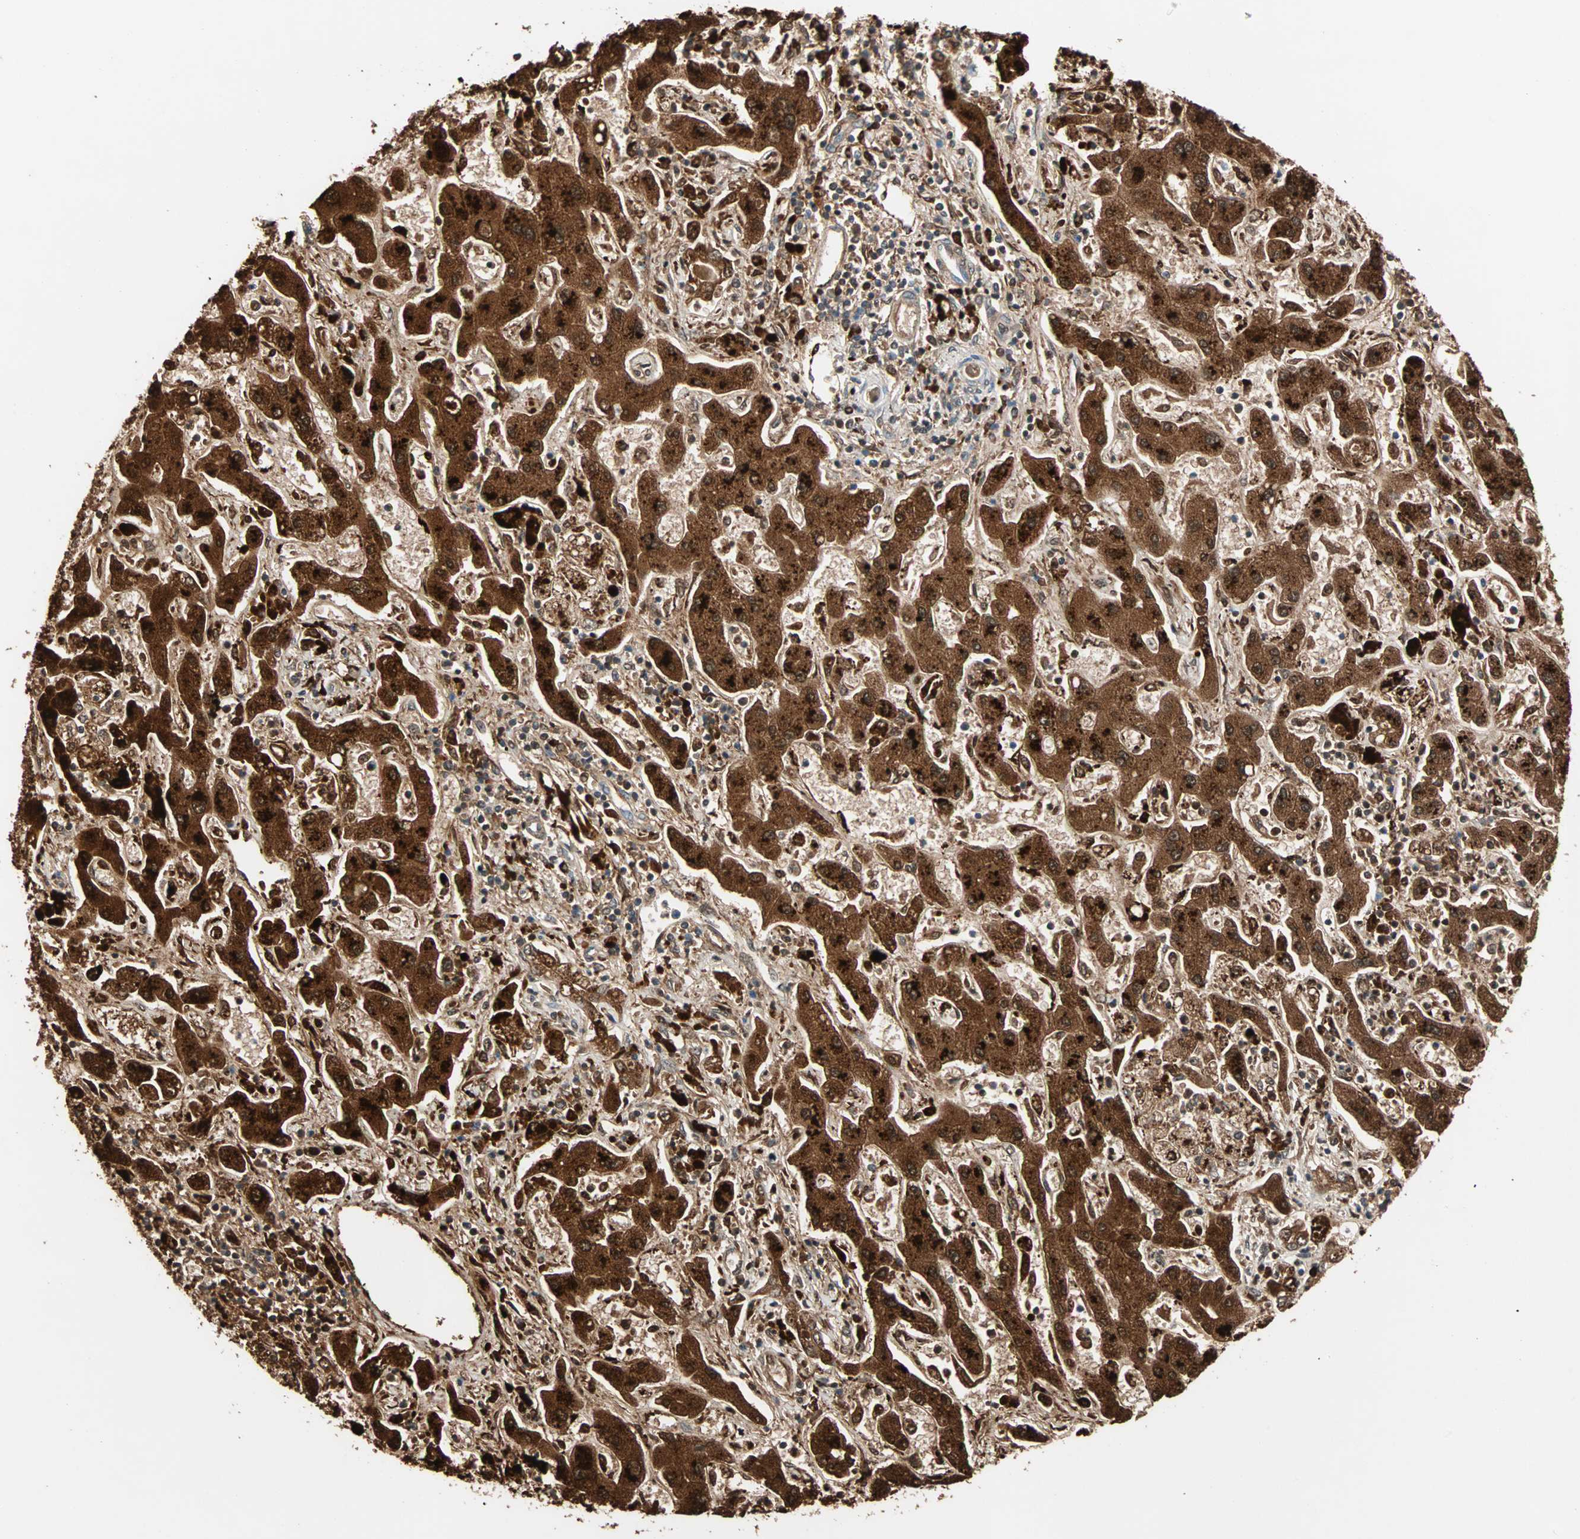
{"staining": {"intensity": "moderate", "quantity": ">75%", "location": "cytoplasmic/membranous"}, "tissue": "liver cancer", "cell_type": "Tumor cells", "image_type": "cancer", "snomed": [{"axis": "morphology", "description": "Cholangiocarcinoma"}, {"axis": "topography", "description": "Liver"}], "caption": "Protein analysis of liver cancer (cholangiocarcinoma) tissue shows moderate cytoplasmic/membranous staining in about >75% of tumor cells.", "gene": "TST", "patient": {"sex": "male", "age": 50}}